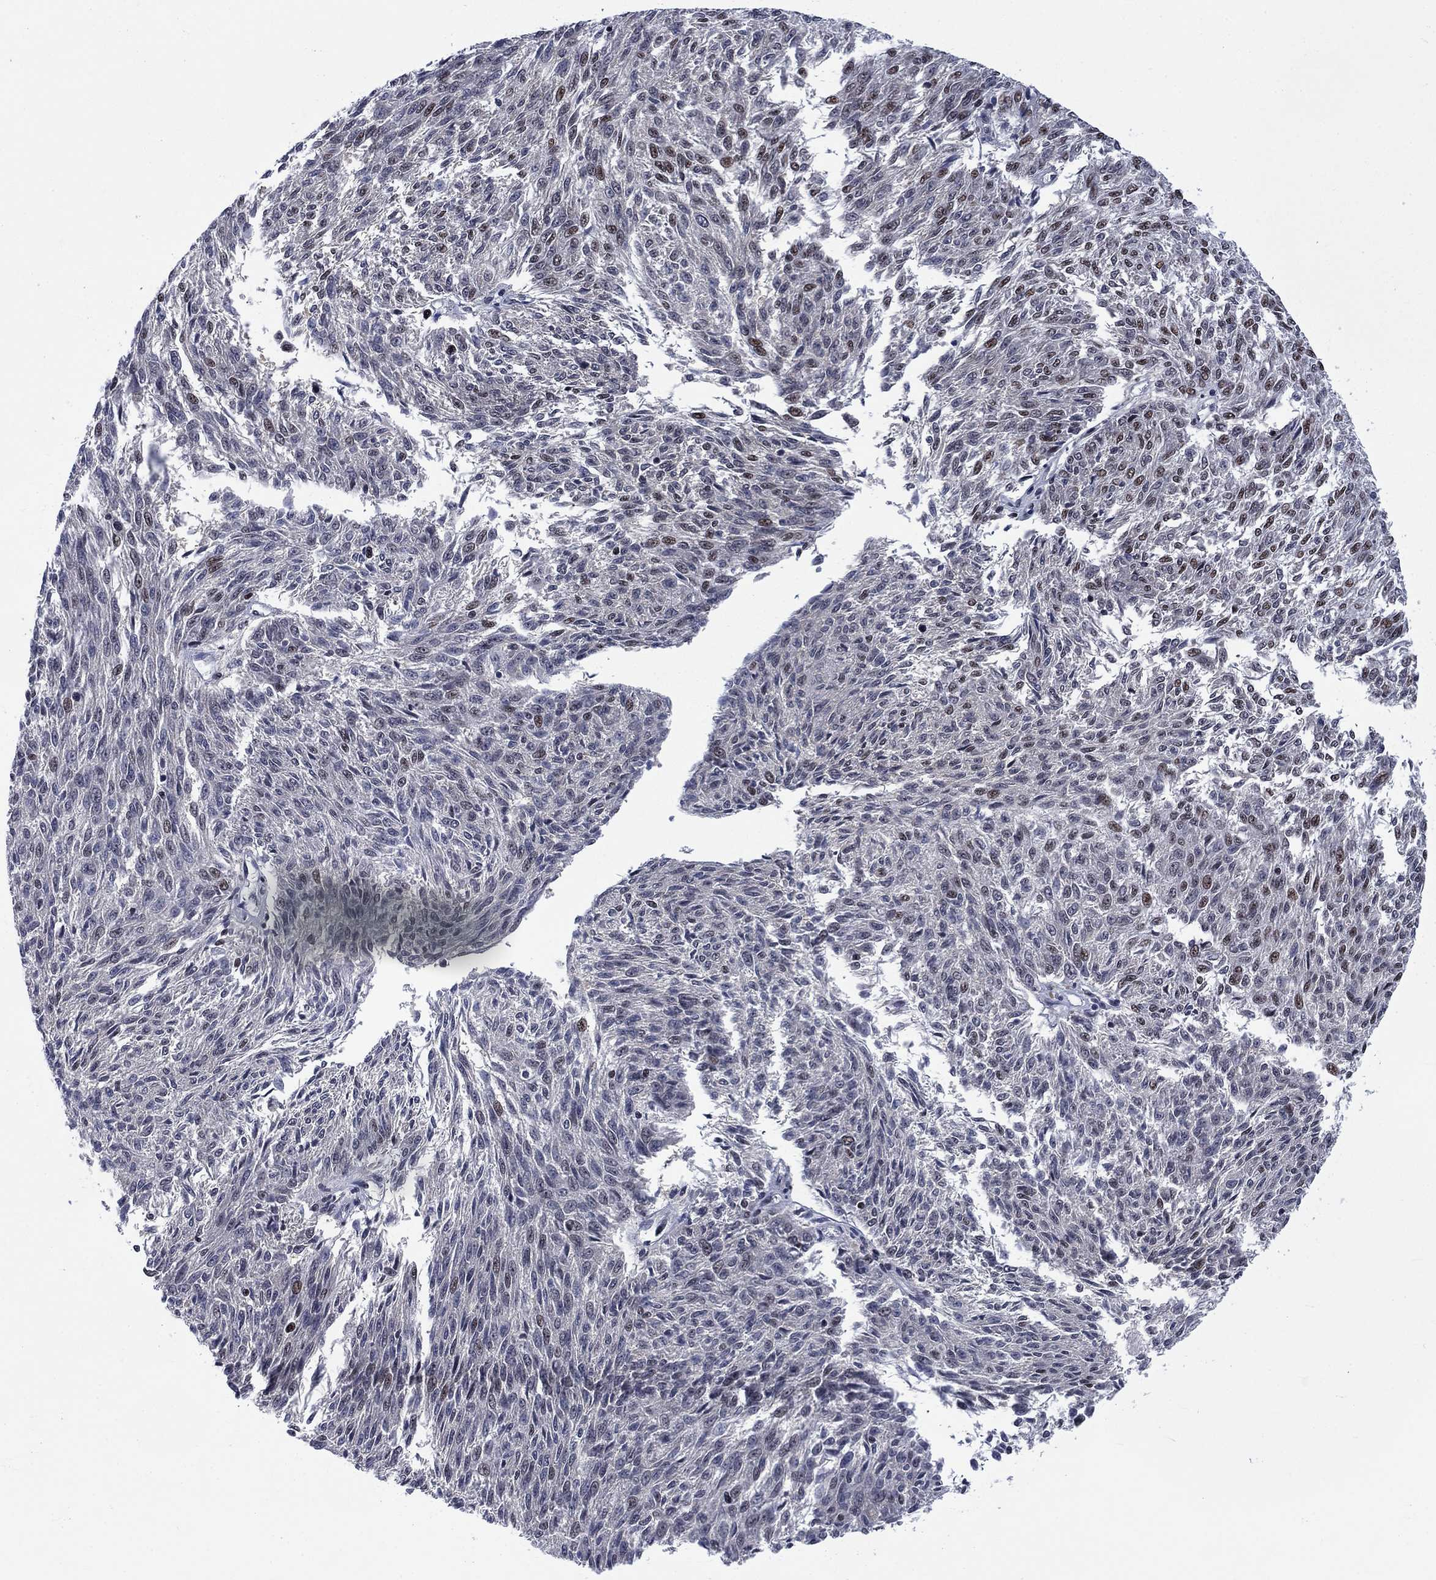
{"staining": {"intensity": "moderate", "quantity": "<25%", "location": "nuclear"}, "tissue": "melanoma", "cell_type": "Tumor cells", "image_type": "cancer", "snomed": [{"axis": "morphology", "description": "Malignant melanoma, NOS"}, {"axis": "topography", "description": "Skin"}], "caption": "Melanoma tissue demonstrates moderate nuclear expression in approximately <25% of tumor cells", "gene": "RPRD1B", "patient": {"sex": "female", "age": 72}}